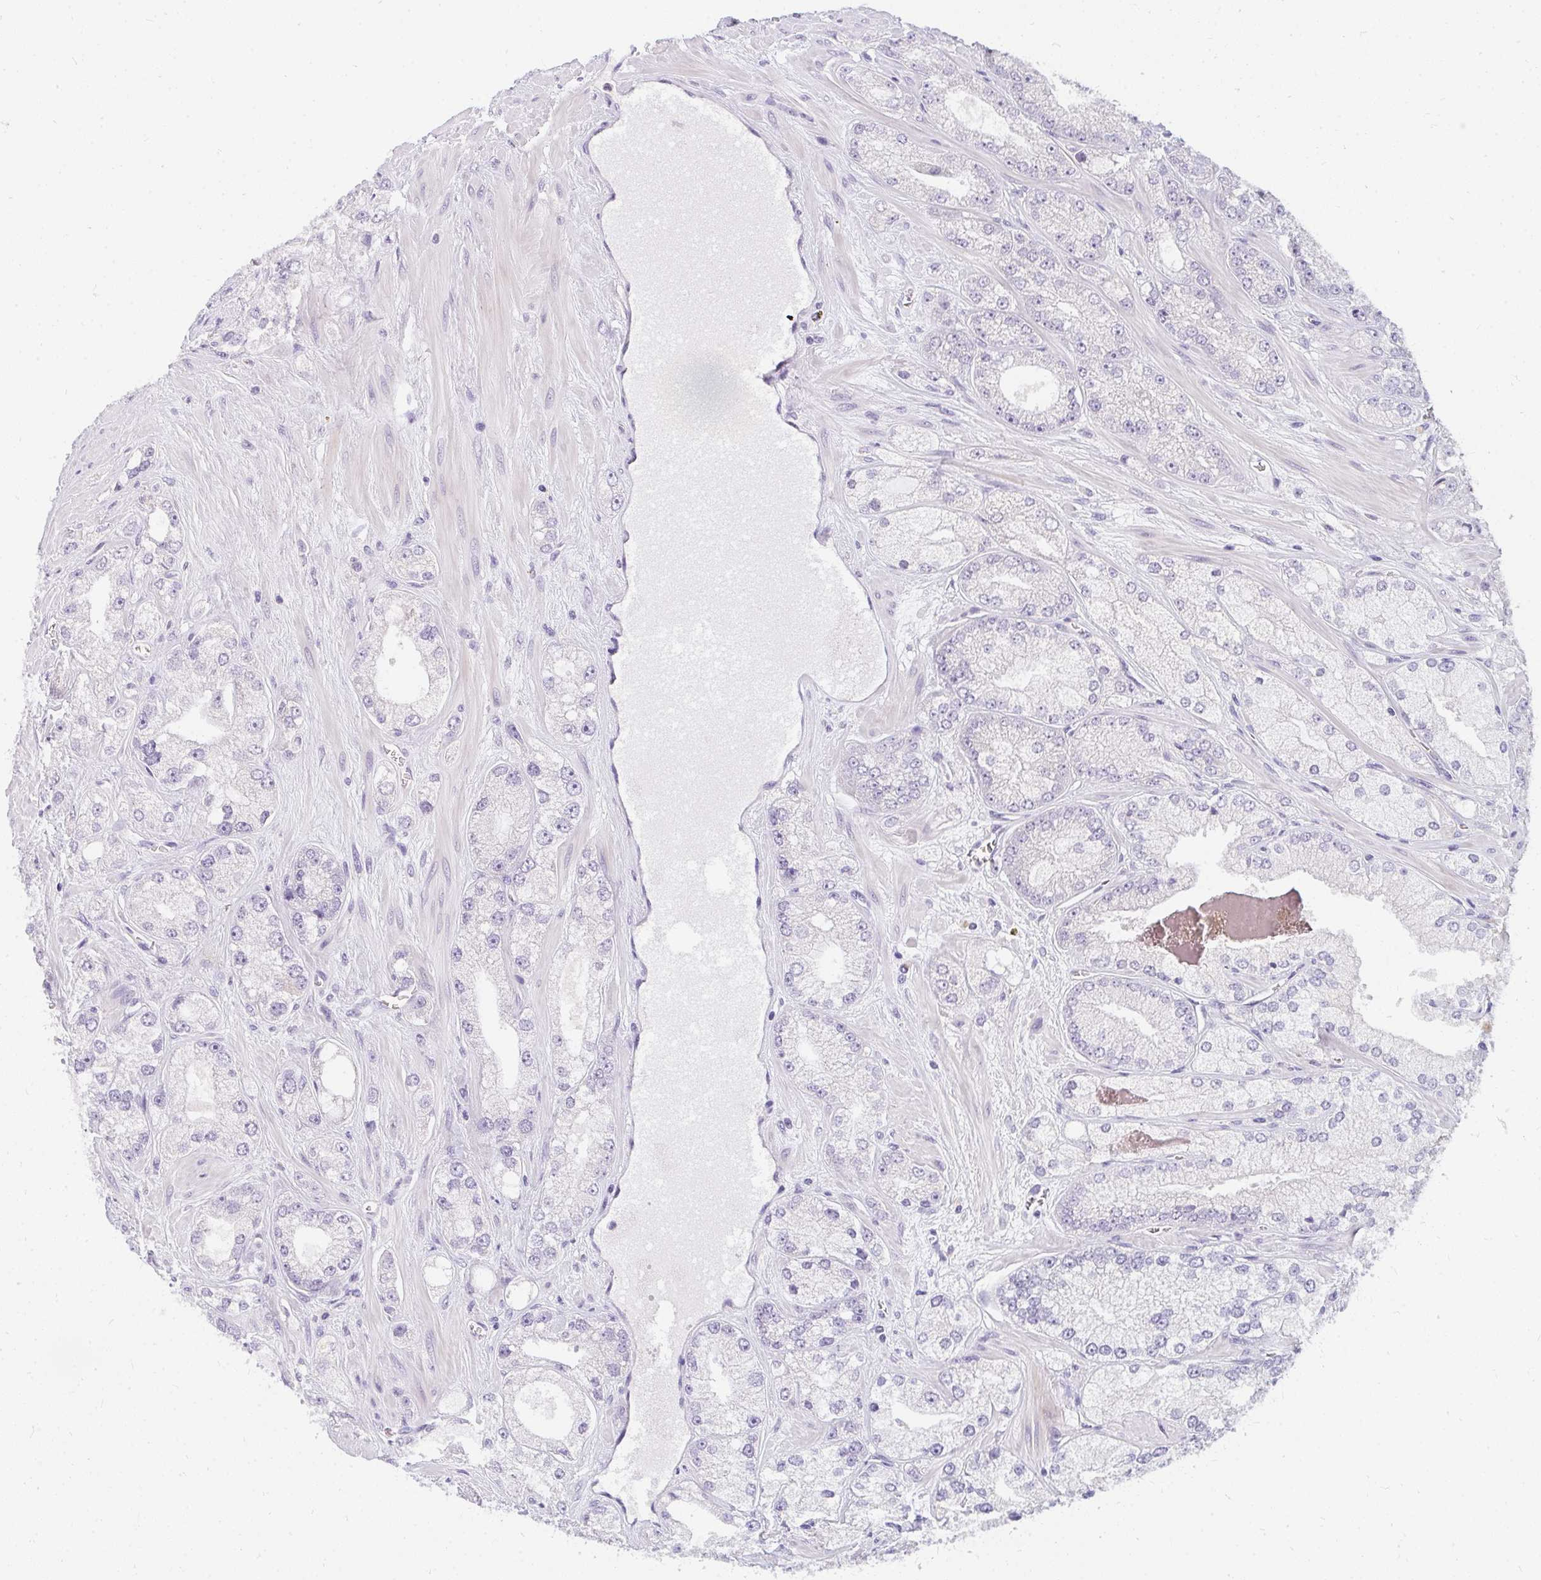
{"staining": {"intensity": "negative", "quantity": "none", "location": "none"}, "tissue": "prostate cancer", "cell_type": "Tumor cells", "image_type": "cancer", "snomed": [{"axis": "morphology", "description": "Normal tissue, NOS"}, {"axis": "morphology", "description": "Adenocarcinoma, High grade"}, {"axis": "topography", "description": "Prostate"}, {"axis": "topography", "description": "Peripheral nerve tissue"}], "caption": "There is no significant staining in tumor cells of prostate cancer.", "gene": "PPP1R3G", "patient": {"sex": "male", "age": 68}}